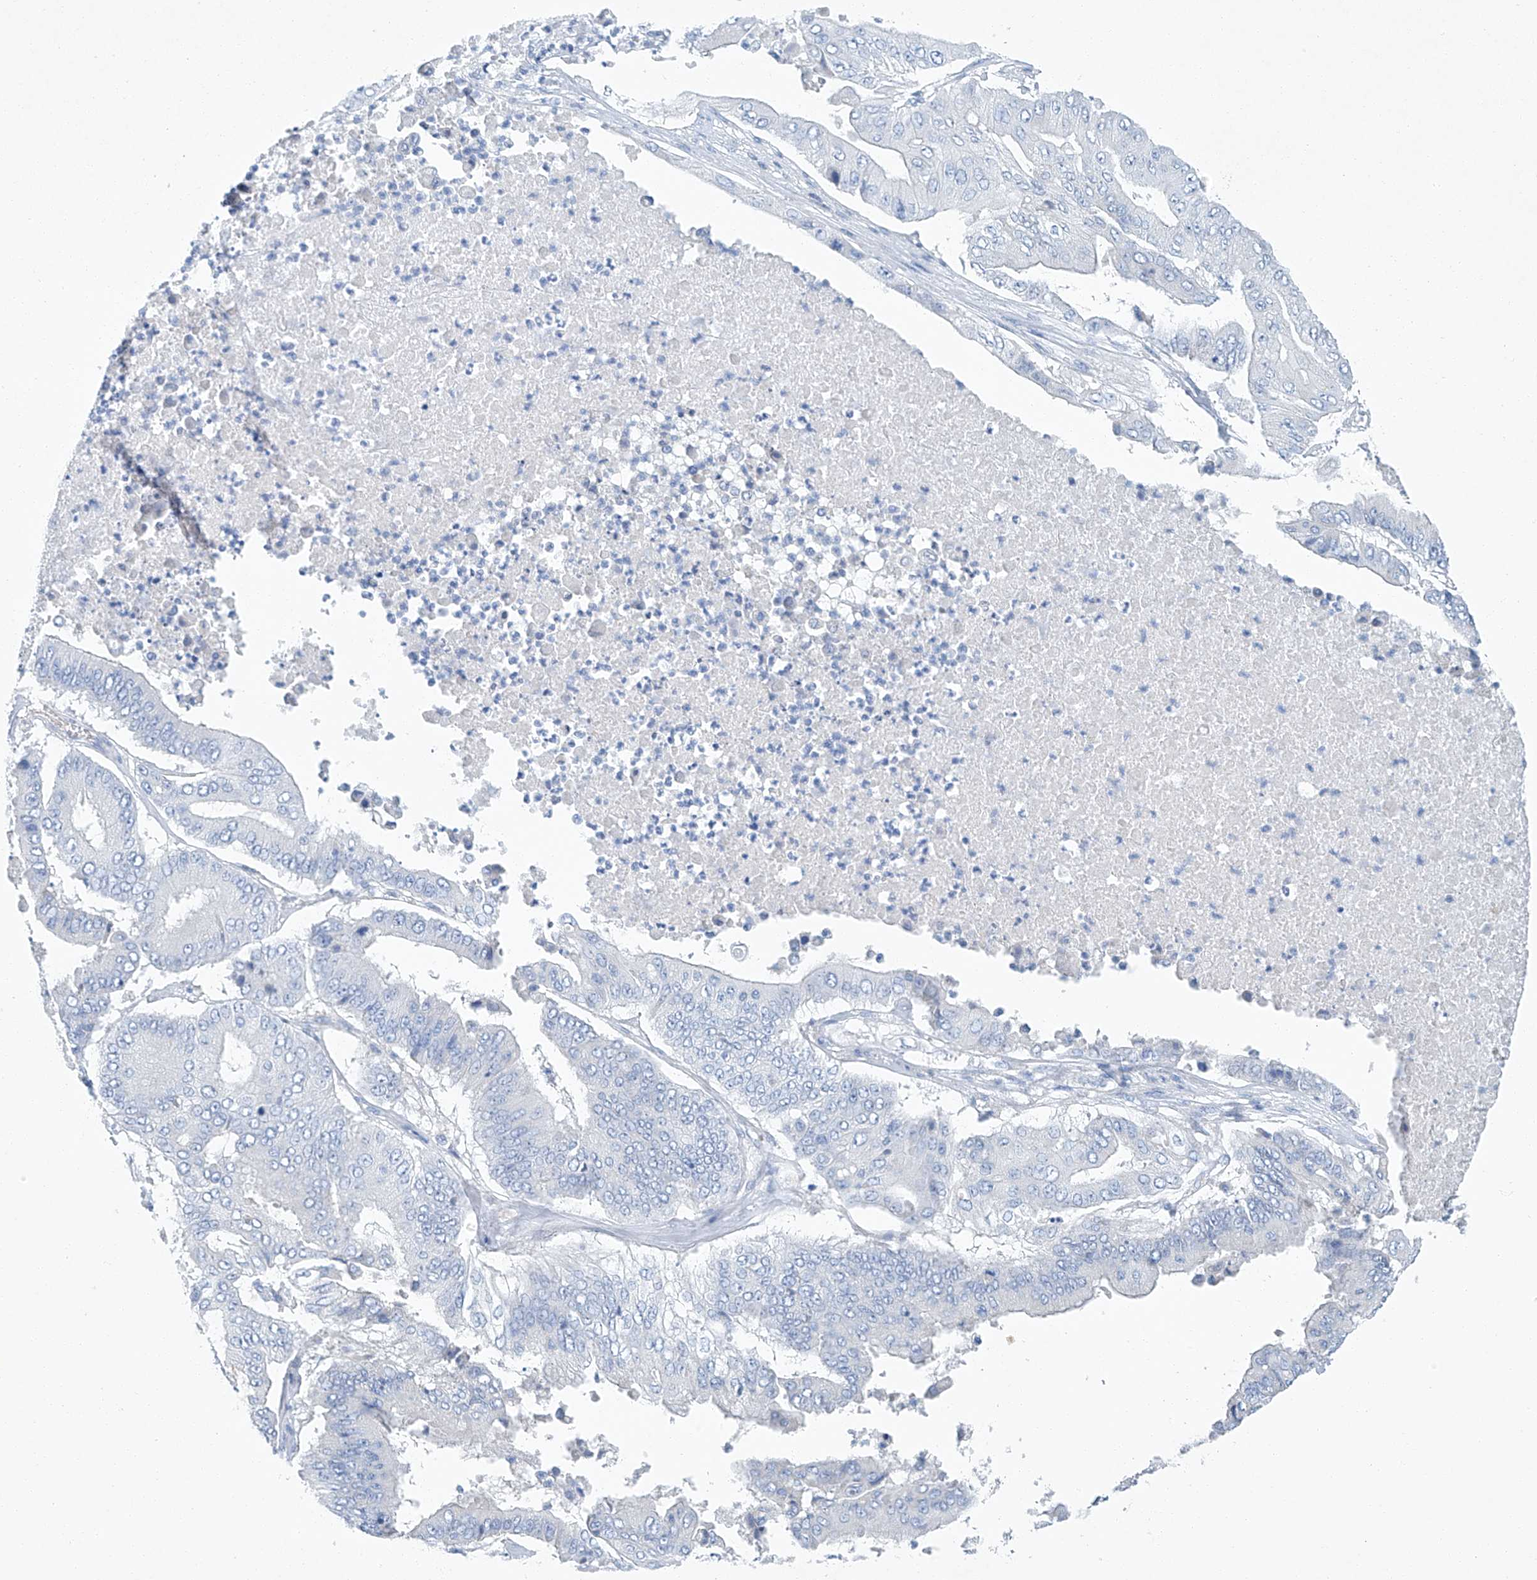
{"staining": {"intensity": "negative", "quantity": "none", "location": "none"}, "tissue": "pancreatic cancer", "cell_type": "Tumor cells", "image_type": "cancer", "snomed": [{"axis": "morphology", "description": "Adenocarcinoma, NOS"}, {"axis": "topography", "description": "Pancreas"}], "caption": "There is no significant expression in tumor cells of pancreatic adenocarcinoma.", "gene": "C1orf87", "patient": {"sex": "female", "age": 77}}